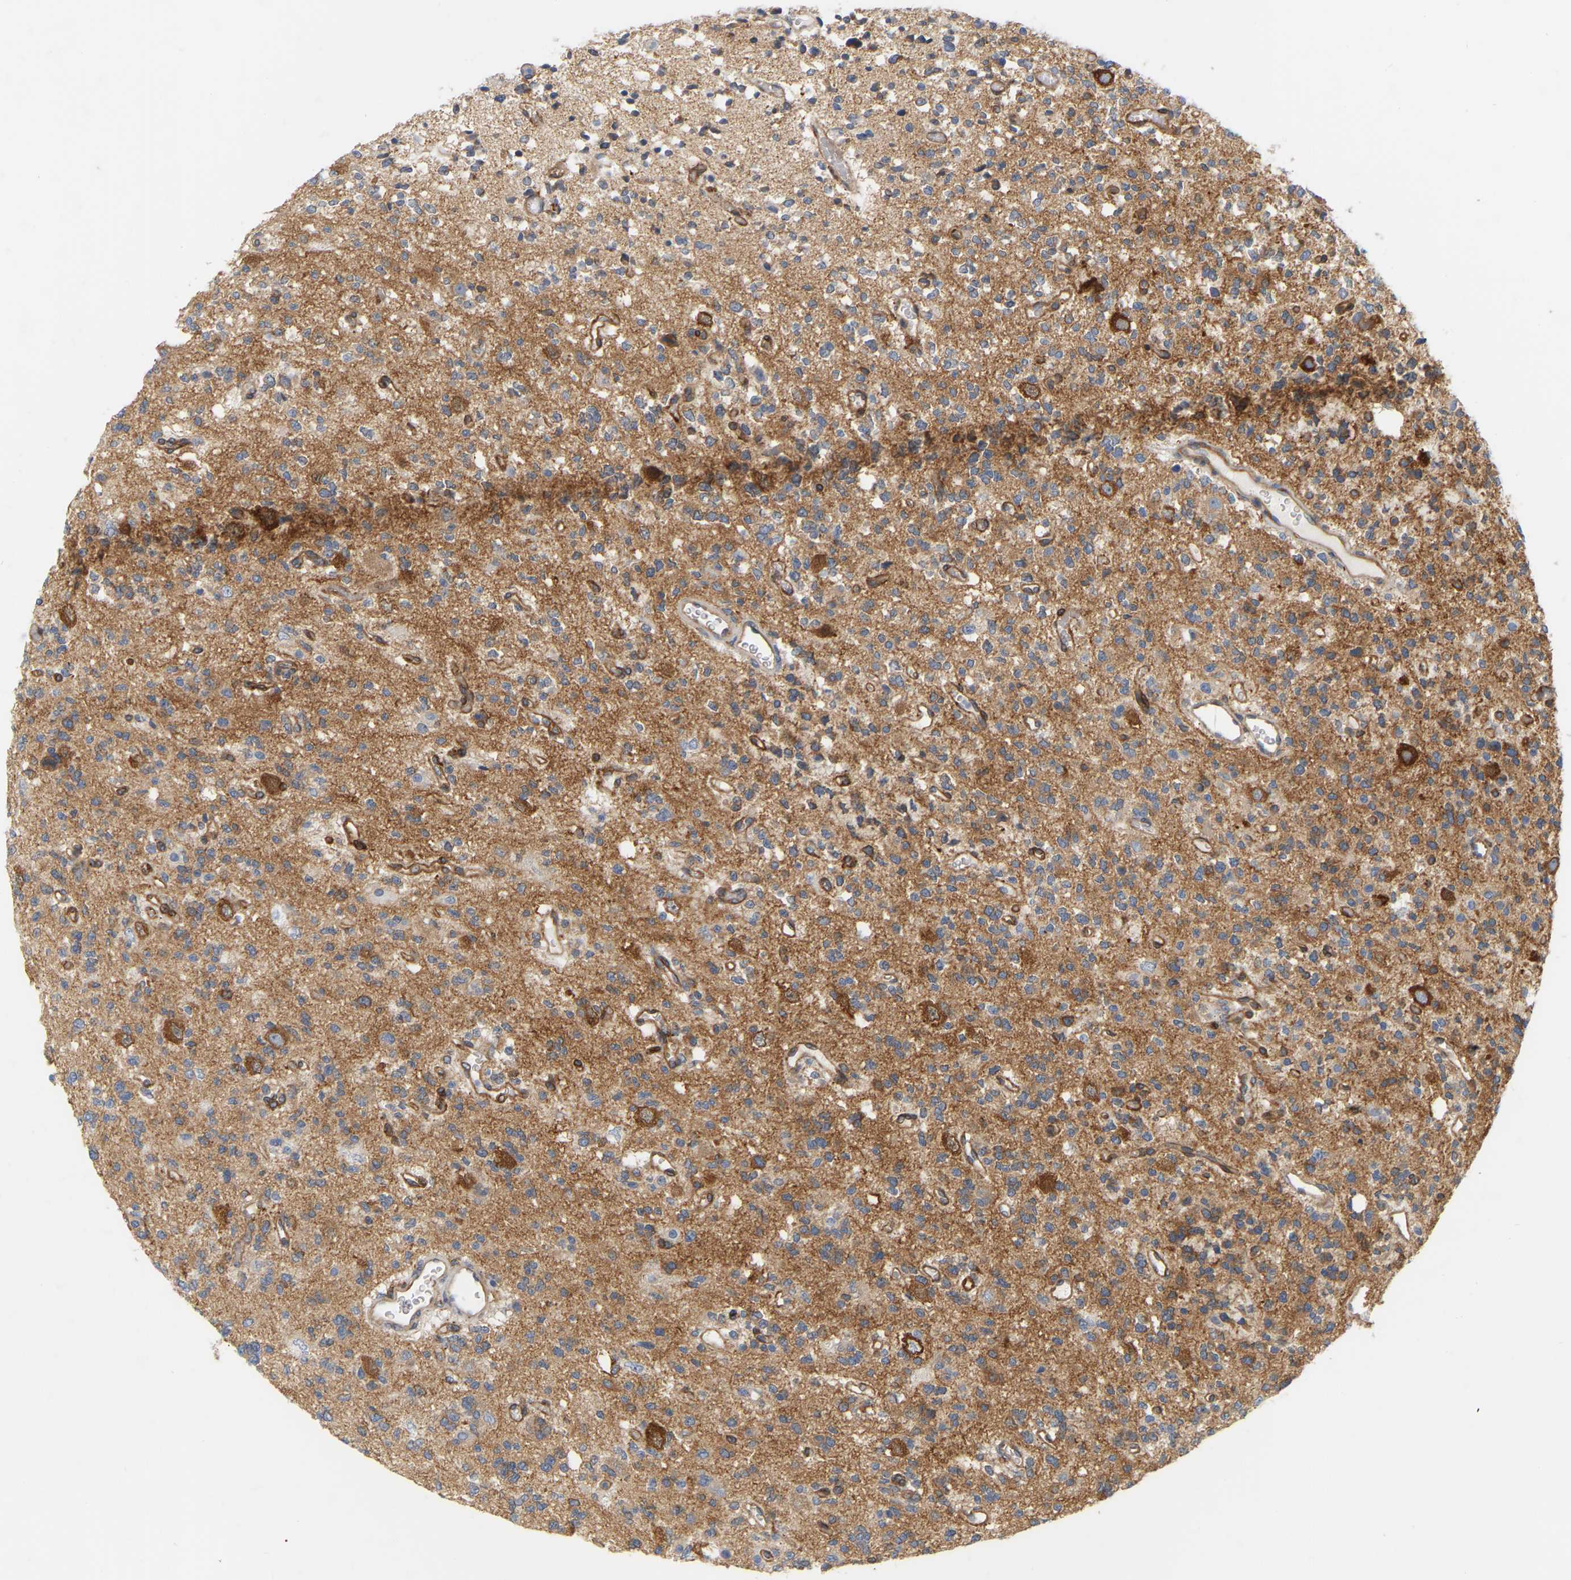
{"staining": {"intensity": "moderate", "quantity": ">75%", "location": "cytoplasmic/membranous"}, "tissue": "glioma", "cell_type": "Tumor cells", "image_type": "cancer", "snomed": [{"axis": "morphology", "description": "Glioma, malignant, Low grade"}, {"axis": "topography", "description": "Brain"}], "caption": "Immunohistochemistry (IHC) histopathology image of neoplastic tissue: malignant low-grade glioma stained using IHC reveals medium levels of moderate protein expression localized specifically in the cytoplasmic/membranous of tumor cells, appearing as a cytoplasmic/membranous brown color.", "gene": "RAPH1", "patient": {"sex": "male", "age": 38}}